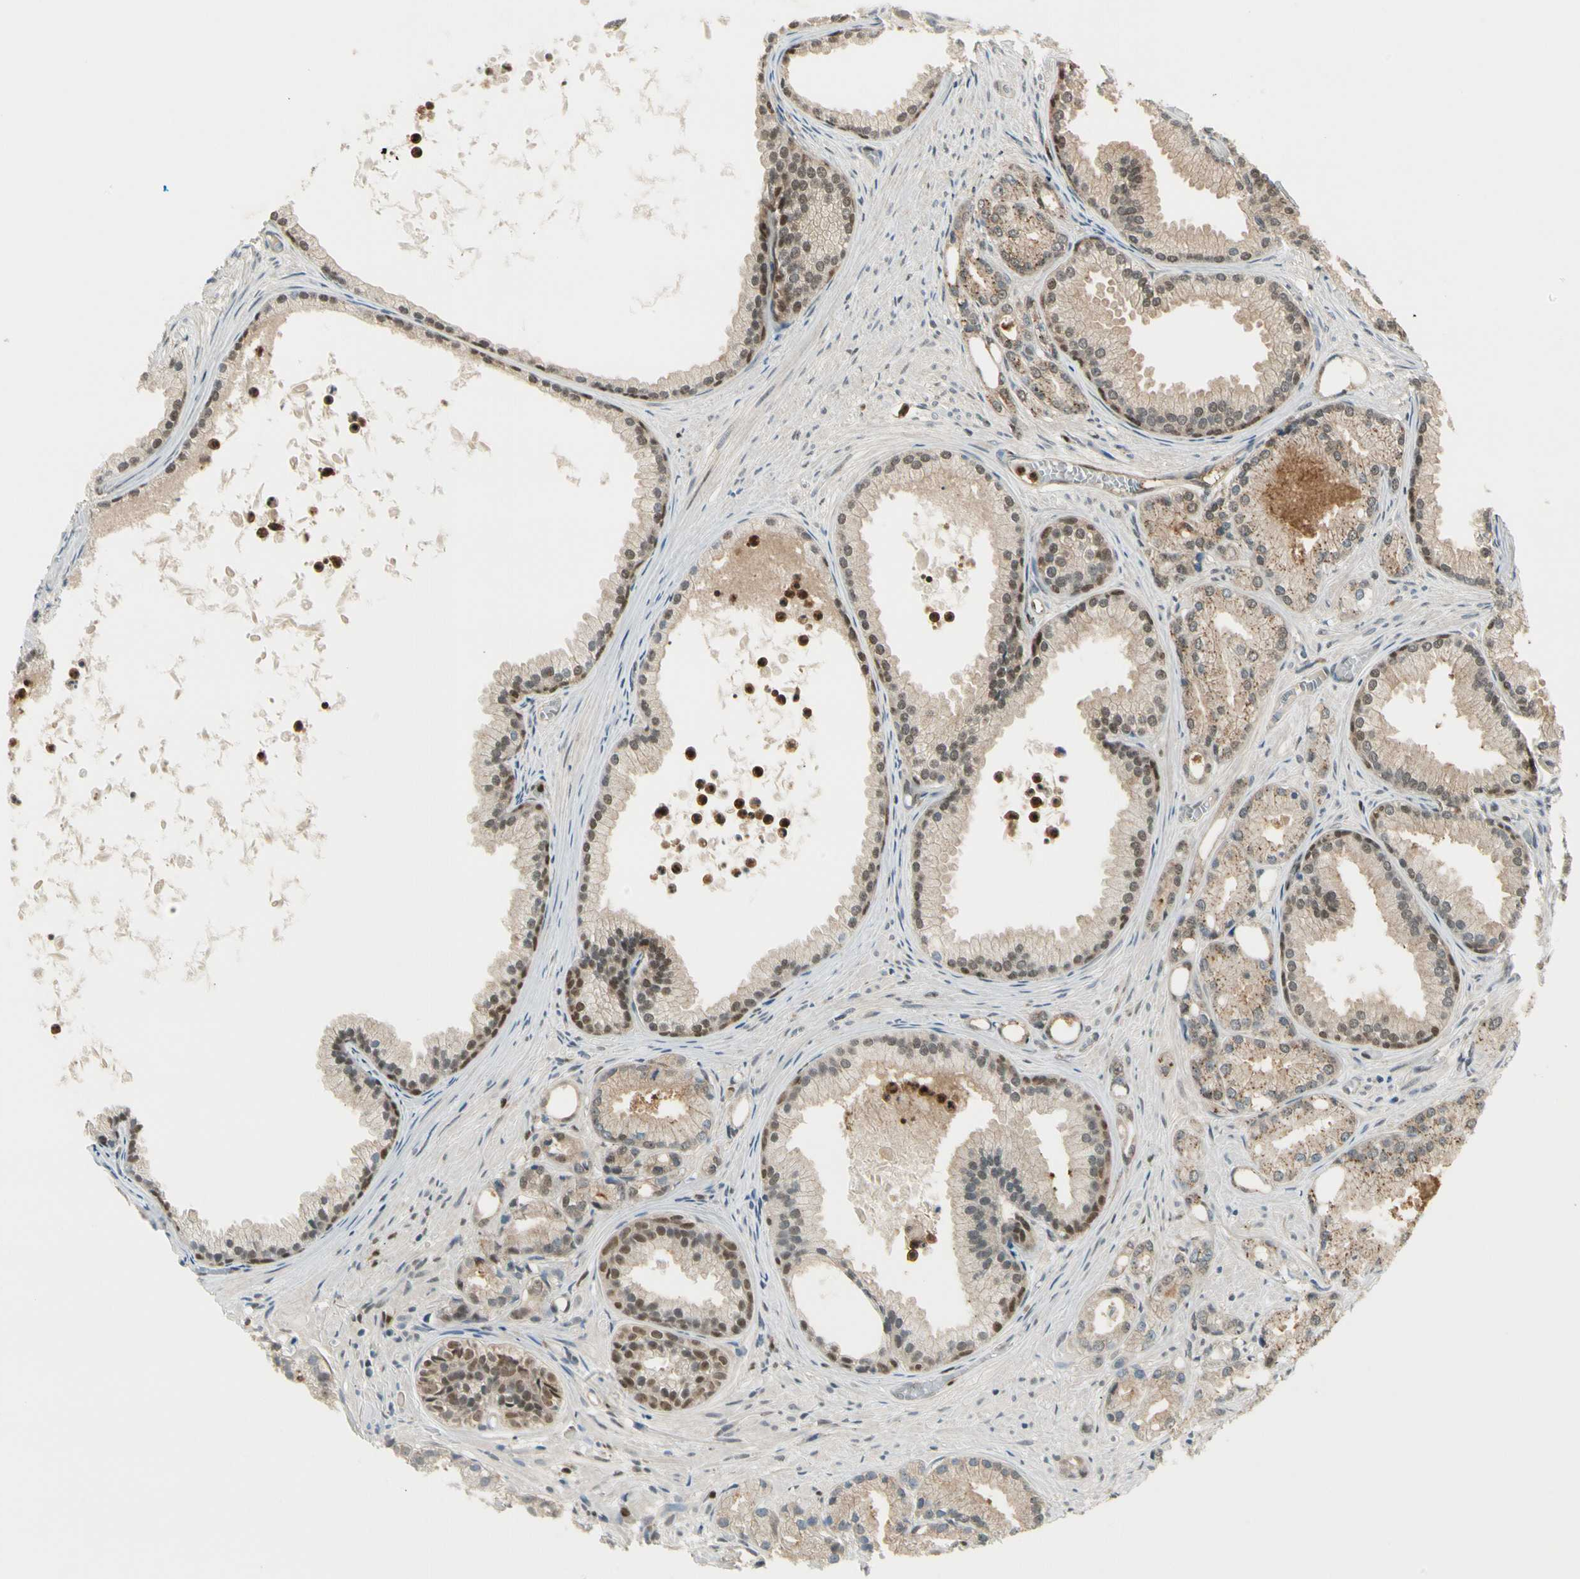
{"staining": {"intensity": "moderate", "quantity": "25%-75%", "location": "cytoplasmic/membranous"}, "tissue": "prostate cancer", "cell_type": "Tumor cells", "image_type": "cancer", "snomed": [{"axis": "morphology", "description": "Adenocarcinoma, Low grade"}, {"axis": "topography", "description": "Prostate"}], "caption": "A photomicrograph showing moderate cytoplasmic/membranous staining in approximately 25%-75% of tumor cells in prostate cancer (adenocarcinoma (low-grade)), as visualized by brown immunohistochemical staining.", "gene": "LTA4H", "patient": {"sex": "male", "age": 72}}